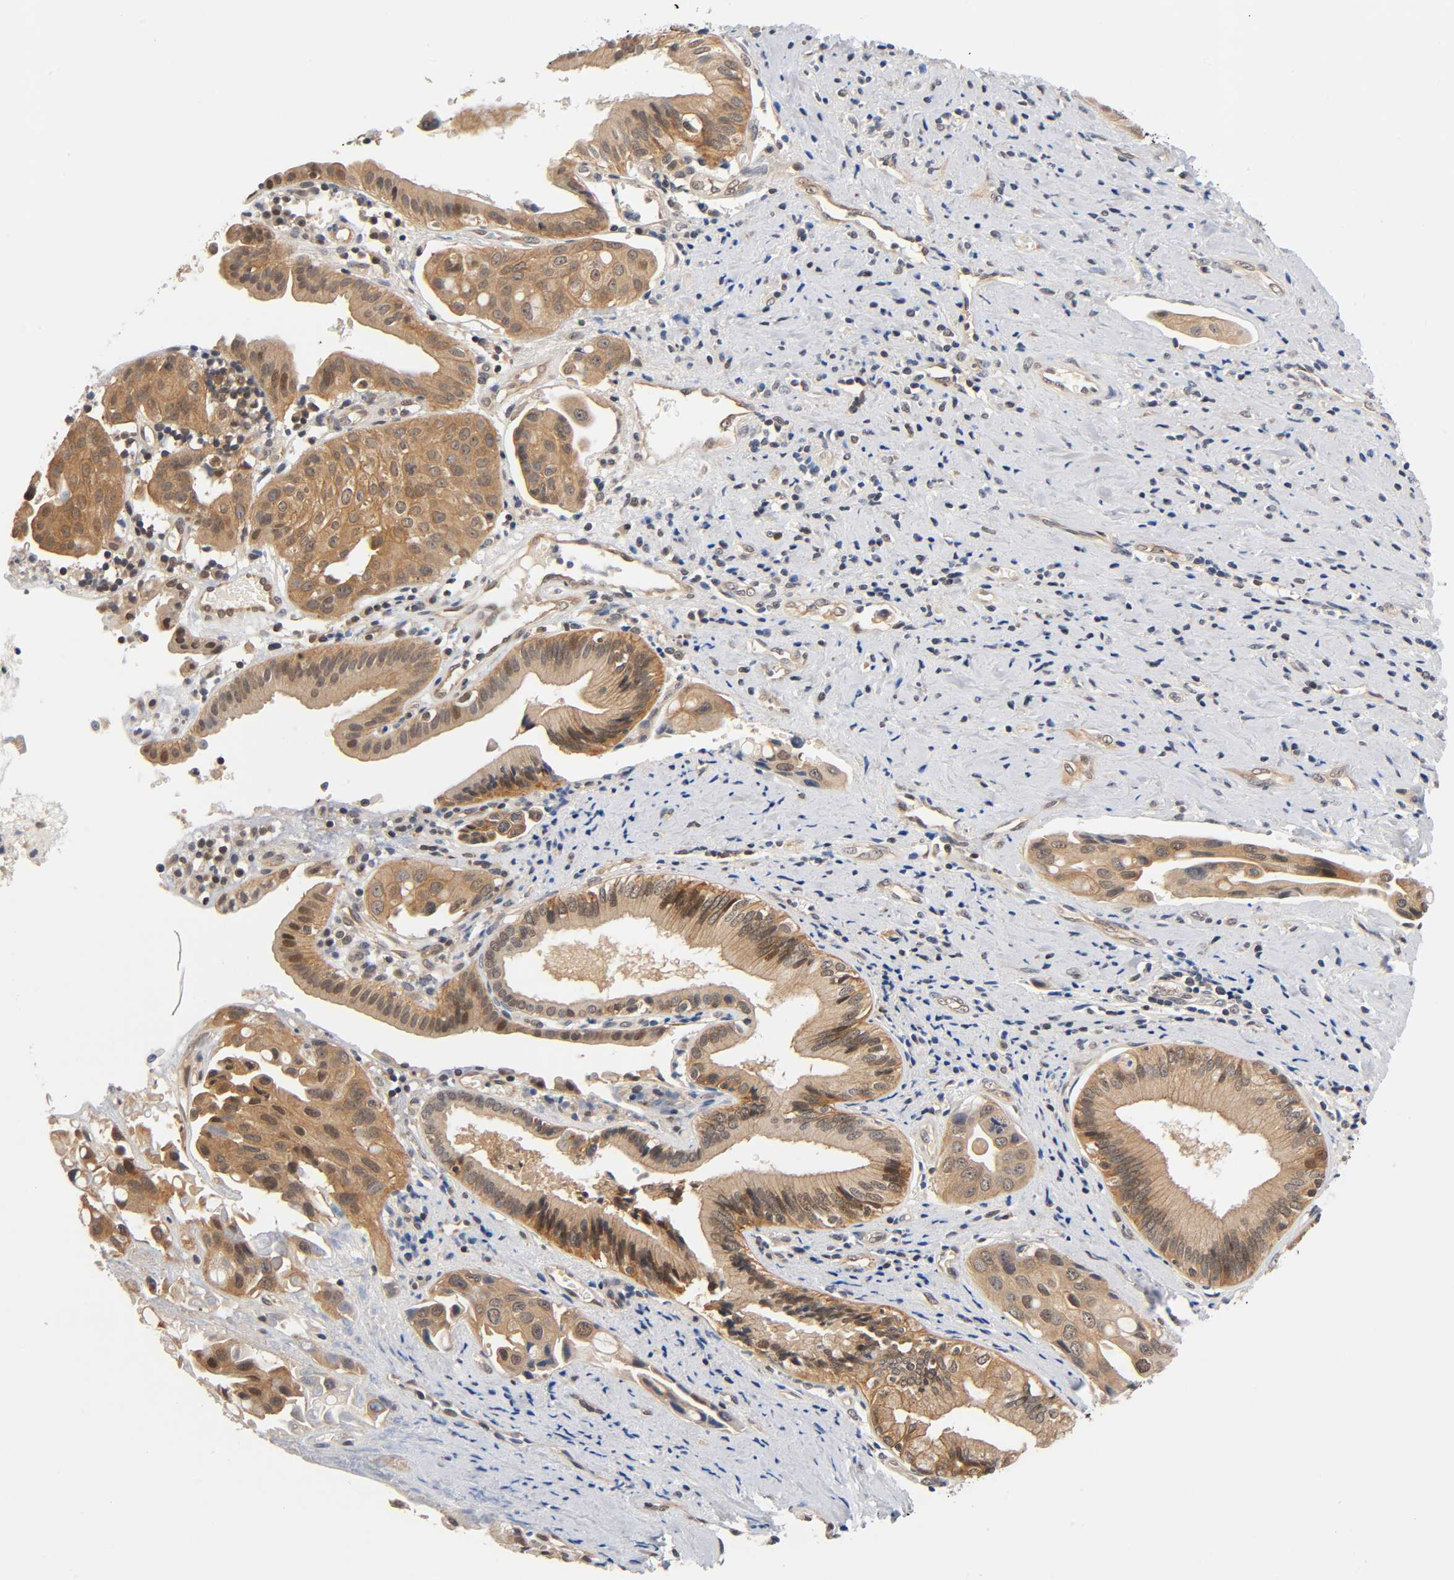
{"staining": {"intensity": "strong", "quantity": ">75%", "location": "cytoplasmic/membranous"}, "tissue": "pancreatic cancer", "cell_type": "Tumor cells", "image_type": "cancer", "snomed": [{"axis": "morphology", "description": "Adenocarcinoma, NOS"}, {"axis": "topography", "description": "Pancreas"}], "caption": "Protein positivity by IHC reveals strong cytoplasmic/membranous positivity in about >75% of tumor cells in pancreatic adenocarcinoma. (DAB (3,3'-diaminobenzidine) = brown stain, brightfield microscopy at high magnification).", "gene": "PRKAB1", "patient": {"sex": "female", "age": 60}}